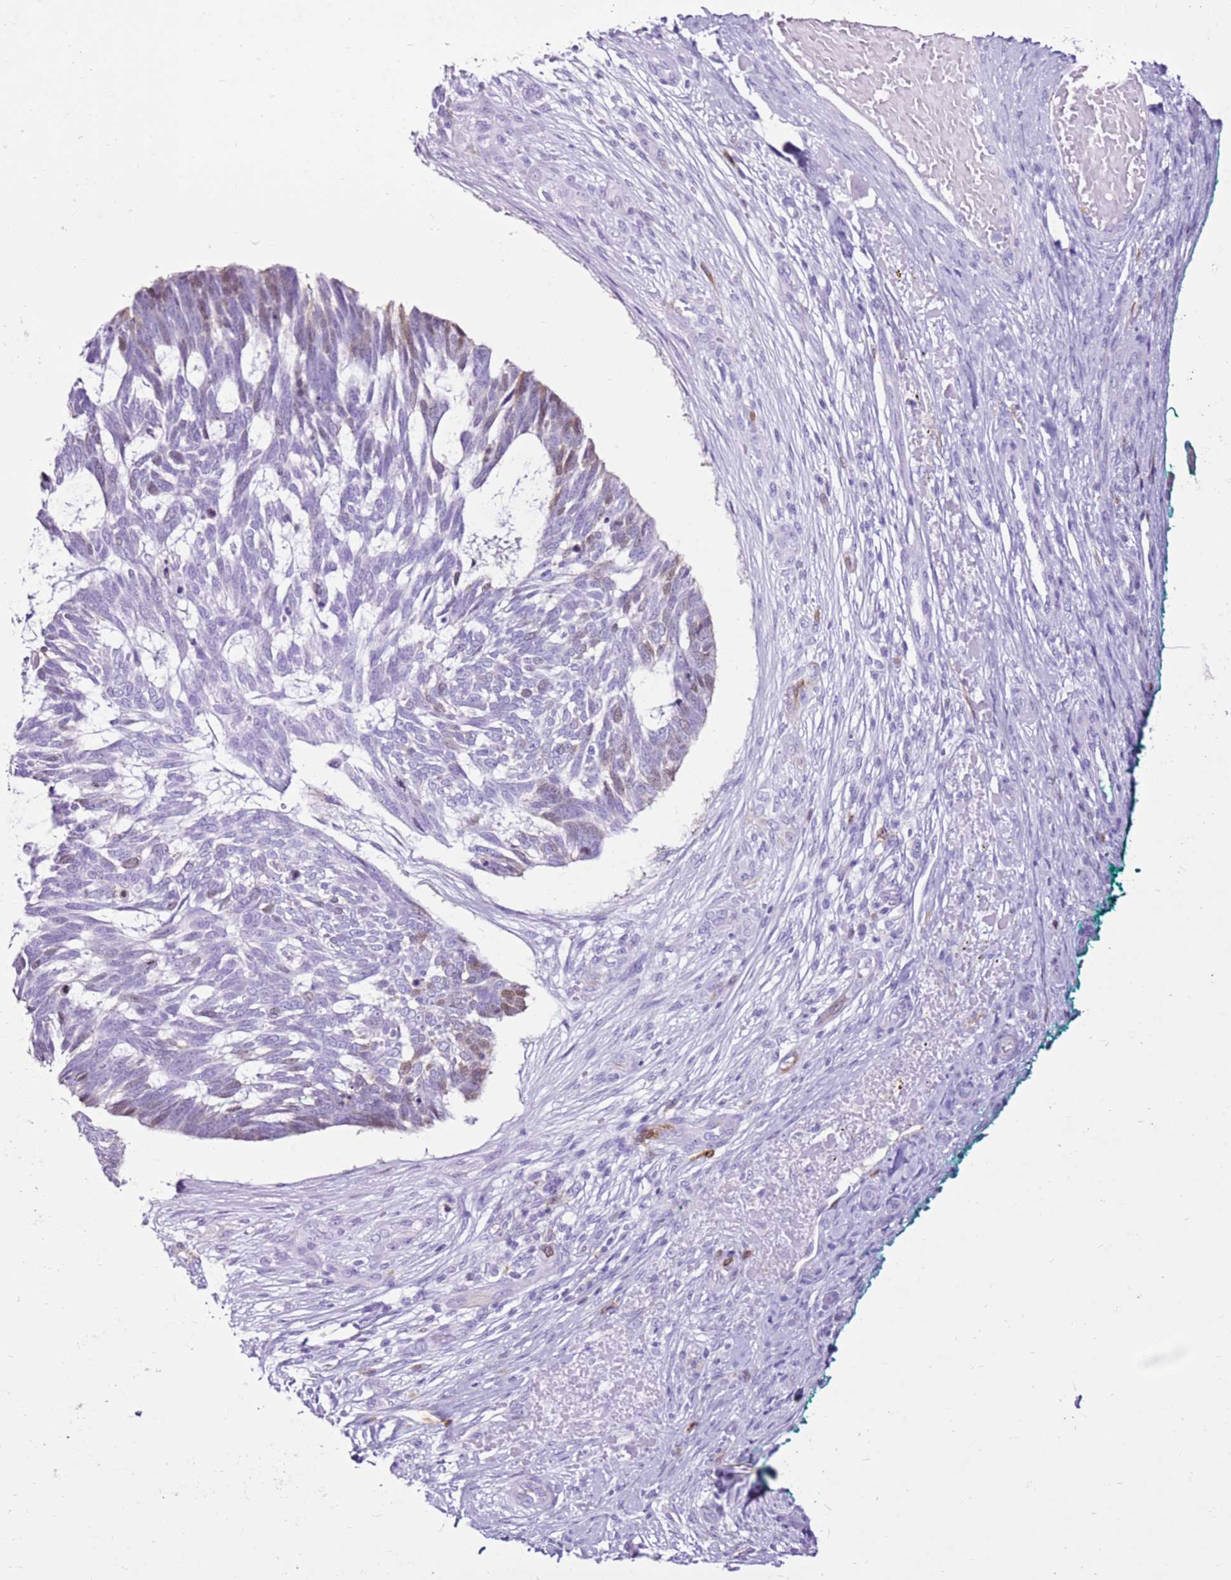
{"staining": {"intensity": "moderate", "quantity": "<25%", "location": "nuclear"}, "tissue": "skin cancer", "cell_type": "Tumor cells", "image_type": "cancer", "snomed": [{"axis": "morphology", "description": "Basal cell carcinoma"}, {"axis": "topography", "description": "Skin"}], "caption": "High-magnification brightfield microscopy of skin cancer (basal cell carcinoma) stained with DAB (3,3'-diaminobenzidine) (brown) and counterstained with hematoxylin (blue). tumor cells exhibit moderate nuclear staining is seen in about<25% of cells. Using DAB (3,3'-diaminobenzidine) (brown) and hematoxylin (blue) stains, captured at high magnification using brightfield microscopy.", "gene": "SPC25", "patient": {"sex": "male", "age": 88}}